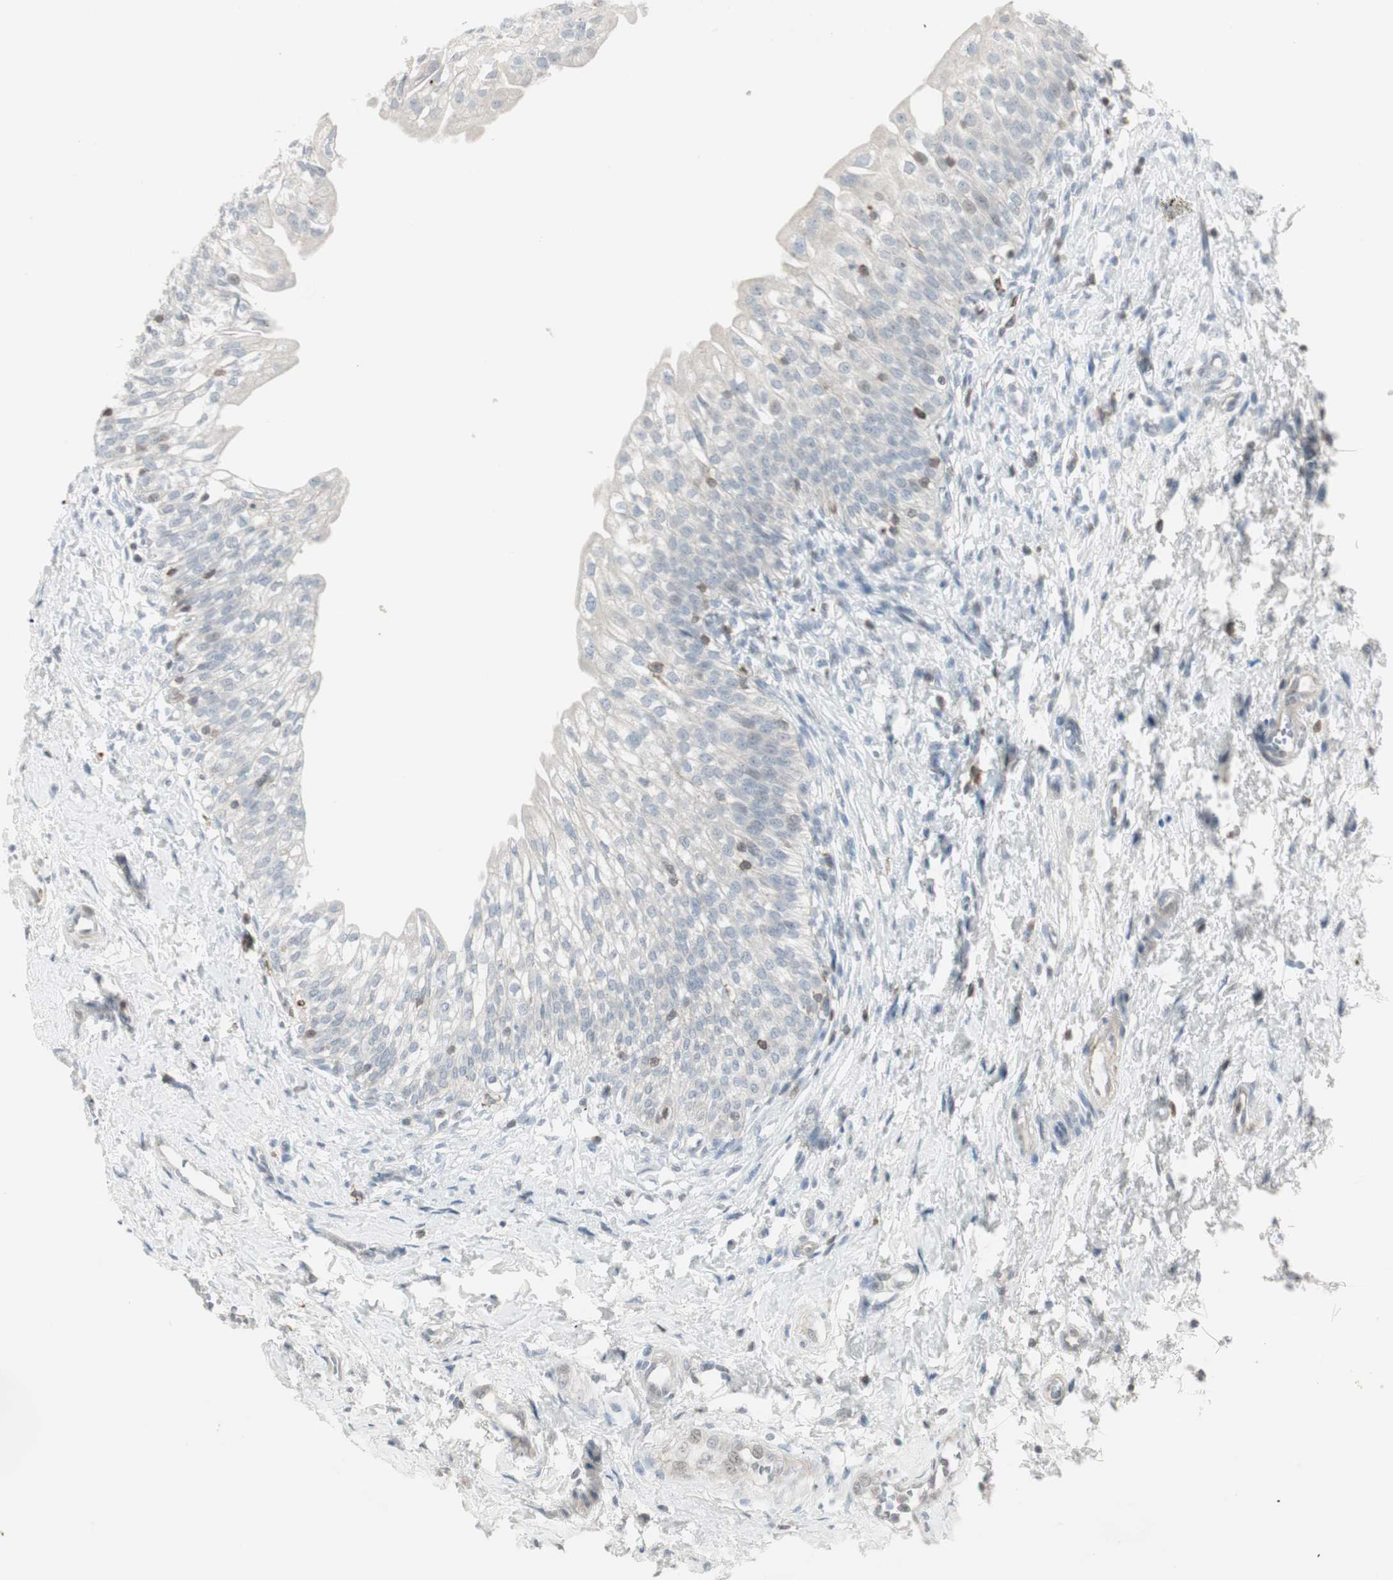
{"staining": {"intensity": "negative", "quantity": "none", "location": "none"}, "tissue": "urinary bladder", "cell_type": "Urothelial cells", "image_type": "normal", "snomed": [{"axis": "morphology", "description": "Normal tissue, NOS"}, {"axis": "topography", "description": "Urinary bladder"}], "caption": "Immunohistochemistry (IHC) photomicrograph of normal urinary bladder stained for a protein (brown), which displays no staining in urothelial cells.", "gene": "MAP4K4", "patient": {"sex": "male", "age": 55}}